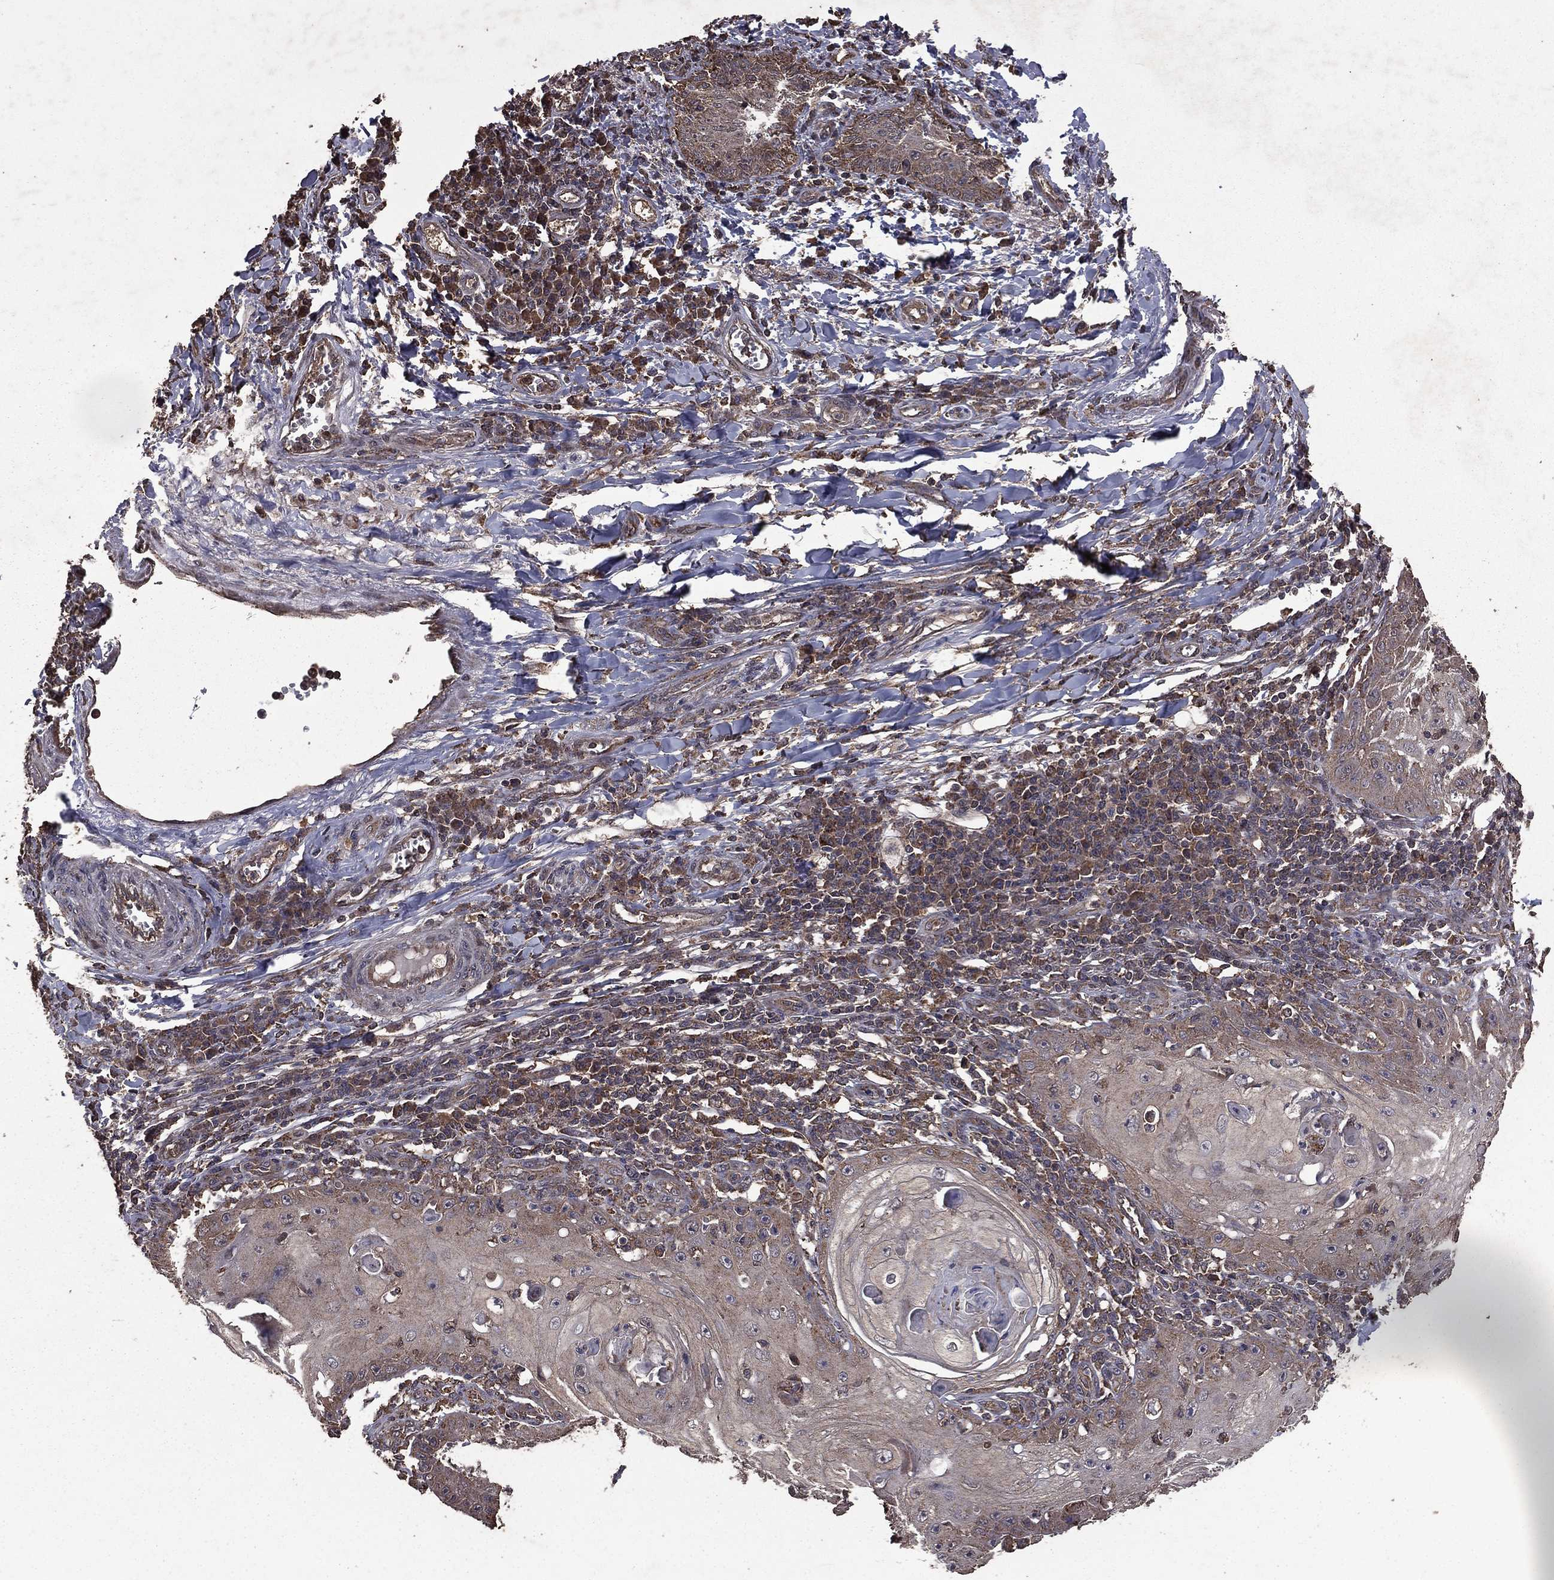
{"staining": {"intensity": "negative", "quantity": "none", "location": "none"}, "tissue": "skin cancer", "cell_type": "Tumor cells", "image_type": "cancer", "snomed": [{"axis": "morphology", "description": "Squamous cell carcinoma, NOS"}, {"axis": "topography", "description": "Skin"}], "caption": "Squamous cell carcinoma (skin) stained for a protein using IHC displays no positivity tumor cells.", "gene": "BIRC6", "patient": {"sex": "male", "age": 70}}